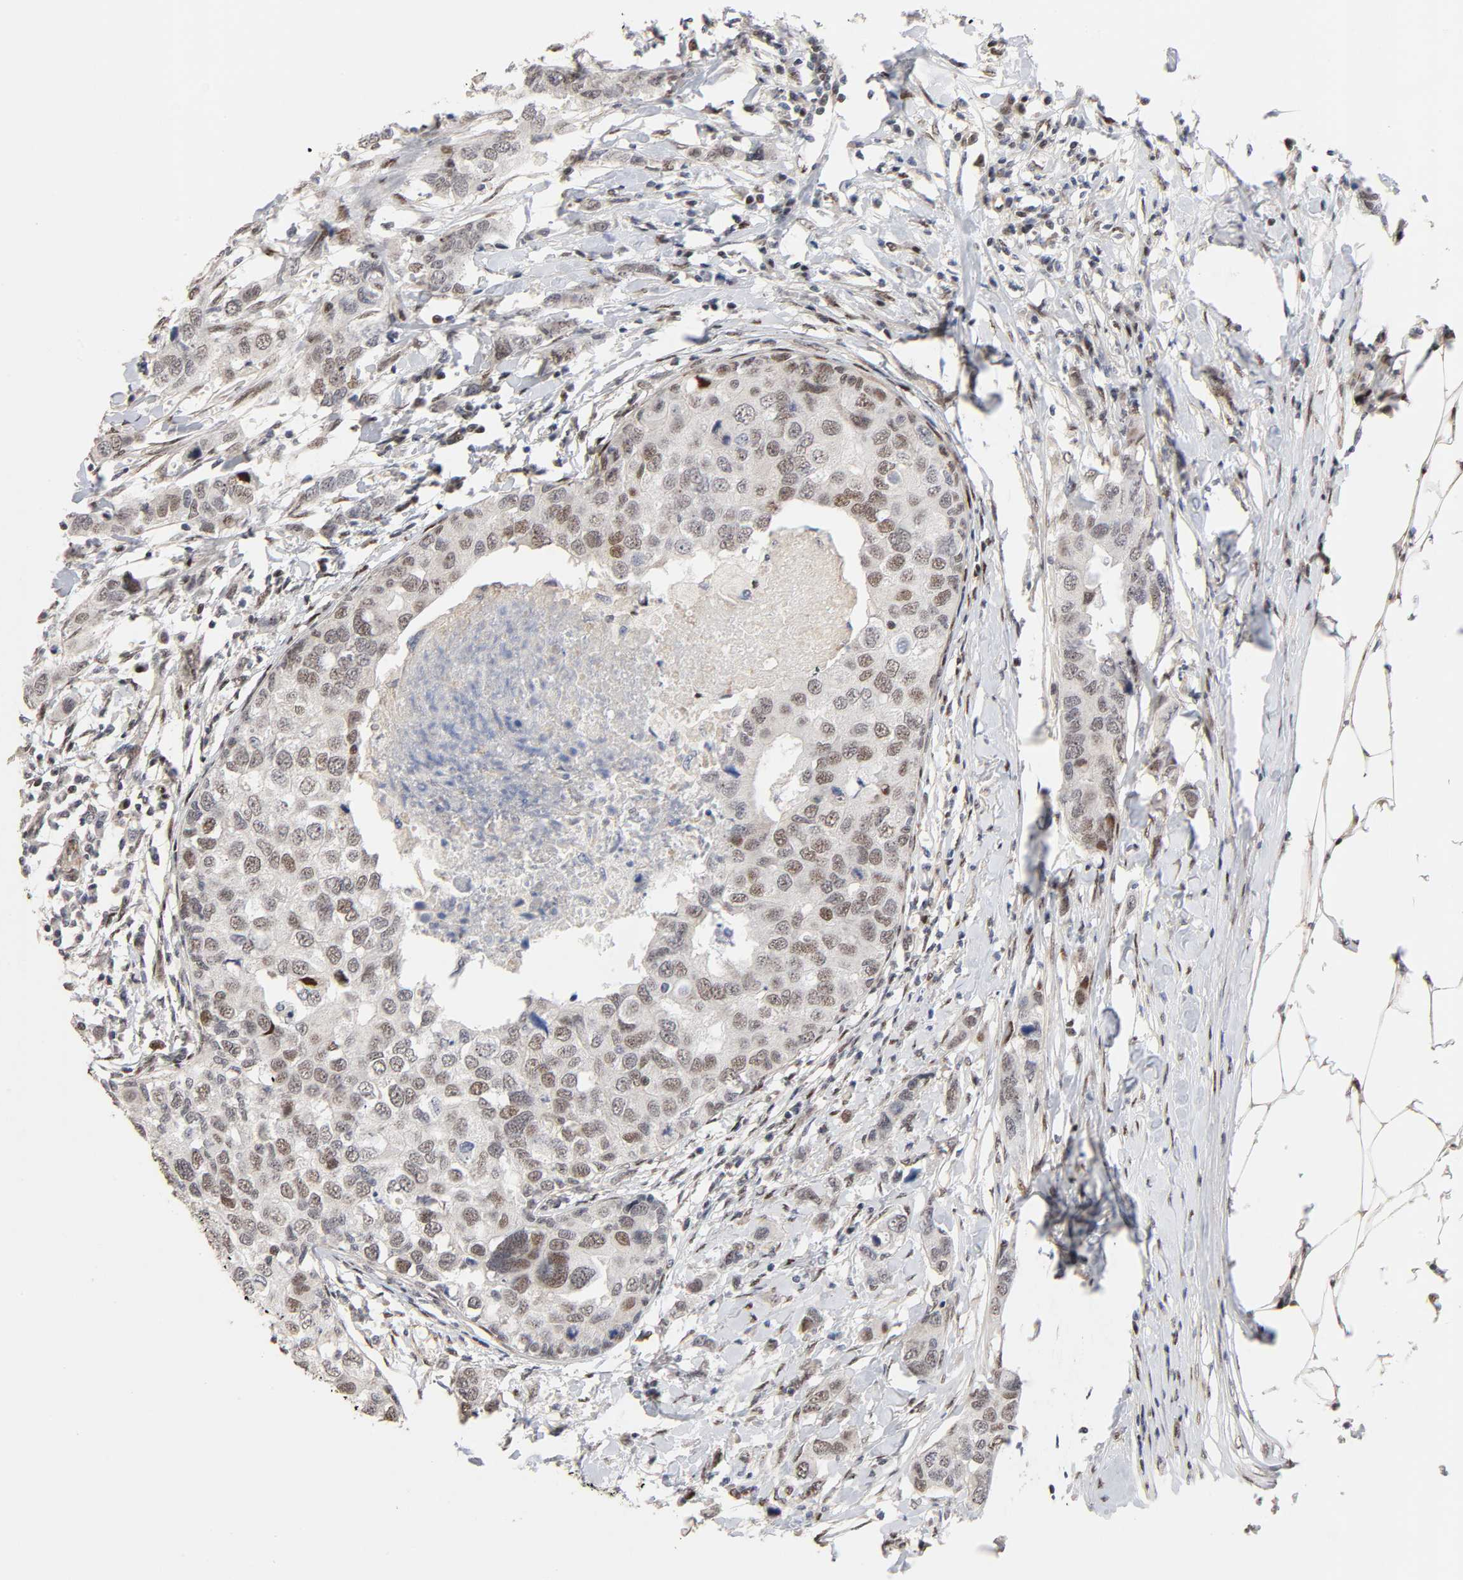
{"staining": {"intensity": "moderate", "quantity": "25%-75%", "location": "nuclear"}, "tissue": "breast cancer", "cell_type": "Tumor cells", "image_type": "cancer", "snomed": [{"axis": "morphology", "description": "Duct carcinoma"}, {"axis": "topography", "description": "Breast"}], "caption": "Breast intraductal carcinoma stained with a protein marker displays moderate staining in tumor cells.", "gene": "STK38", "patient": {"sex": "female", "age": 50}}